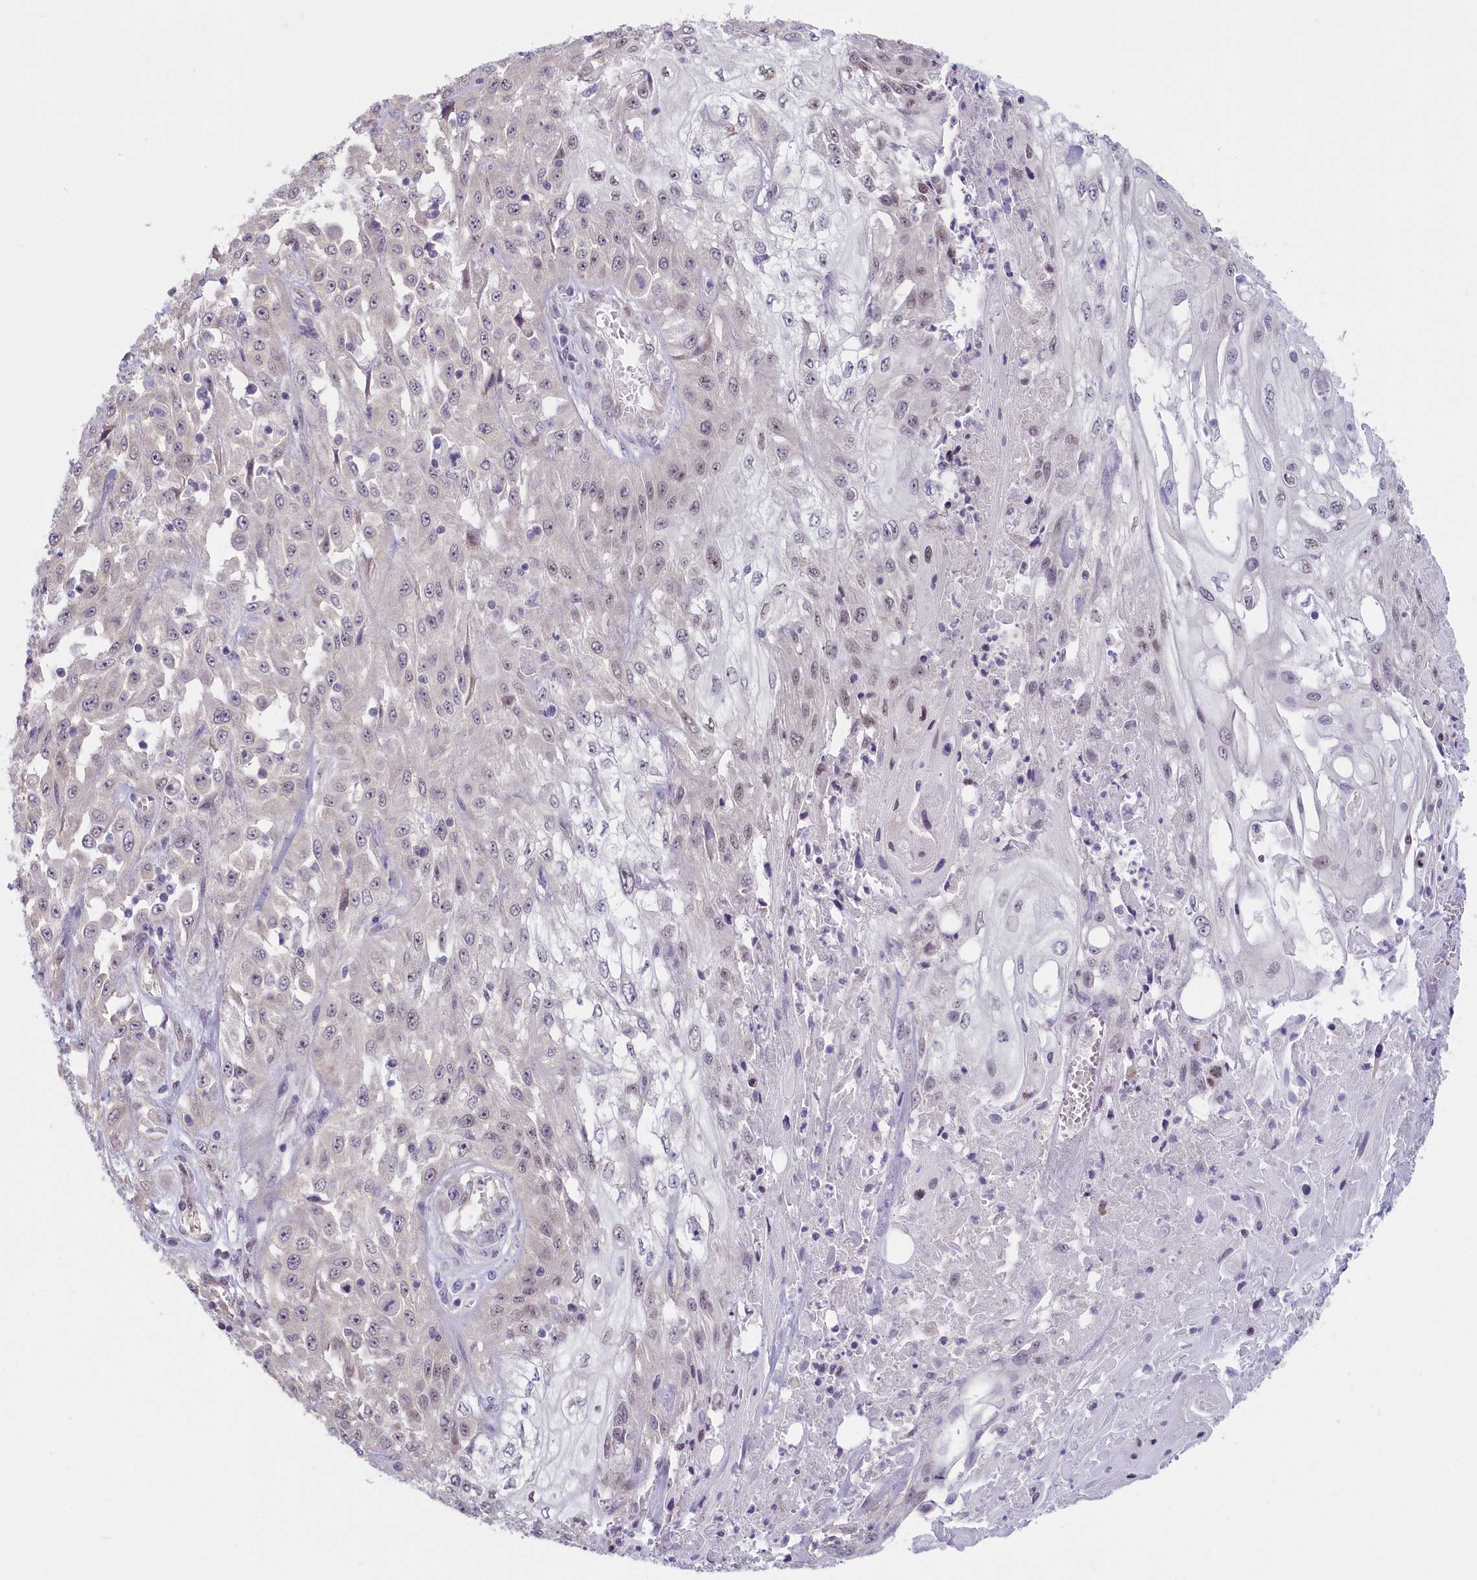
{"staining": {"intensity": "weak", "quantity": "<25%", "location": "nuclear"}, "tissue": "skin cancer", "cell_type": "Tumor cells", "image_type": "cancer", "snomed": [{"axis": "morphology", "description": "Squamous cell carcinoma, NOS"}, {"axis": "morphology", "description": "Squamous cell carcinoma, metastatic, NOS"}, {"axis": "topography", "description": "Skin"}, {"axis": "topography", "description": "Lymph node"}], "caption": "DAB (3,3'-diaminobenzidine) immunohistochemical staining of skin cancer reveals no significant staining in tumor cells.", "gene": "C19orf44", "patient": {"sex": "male", "age": 75}}